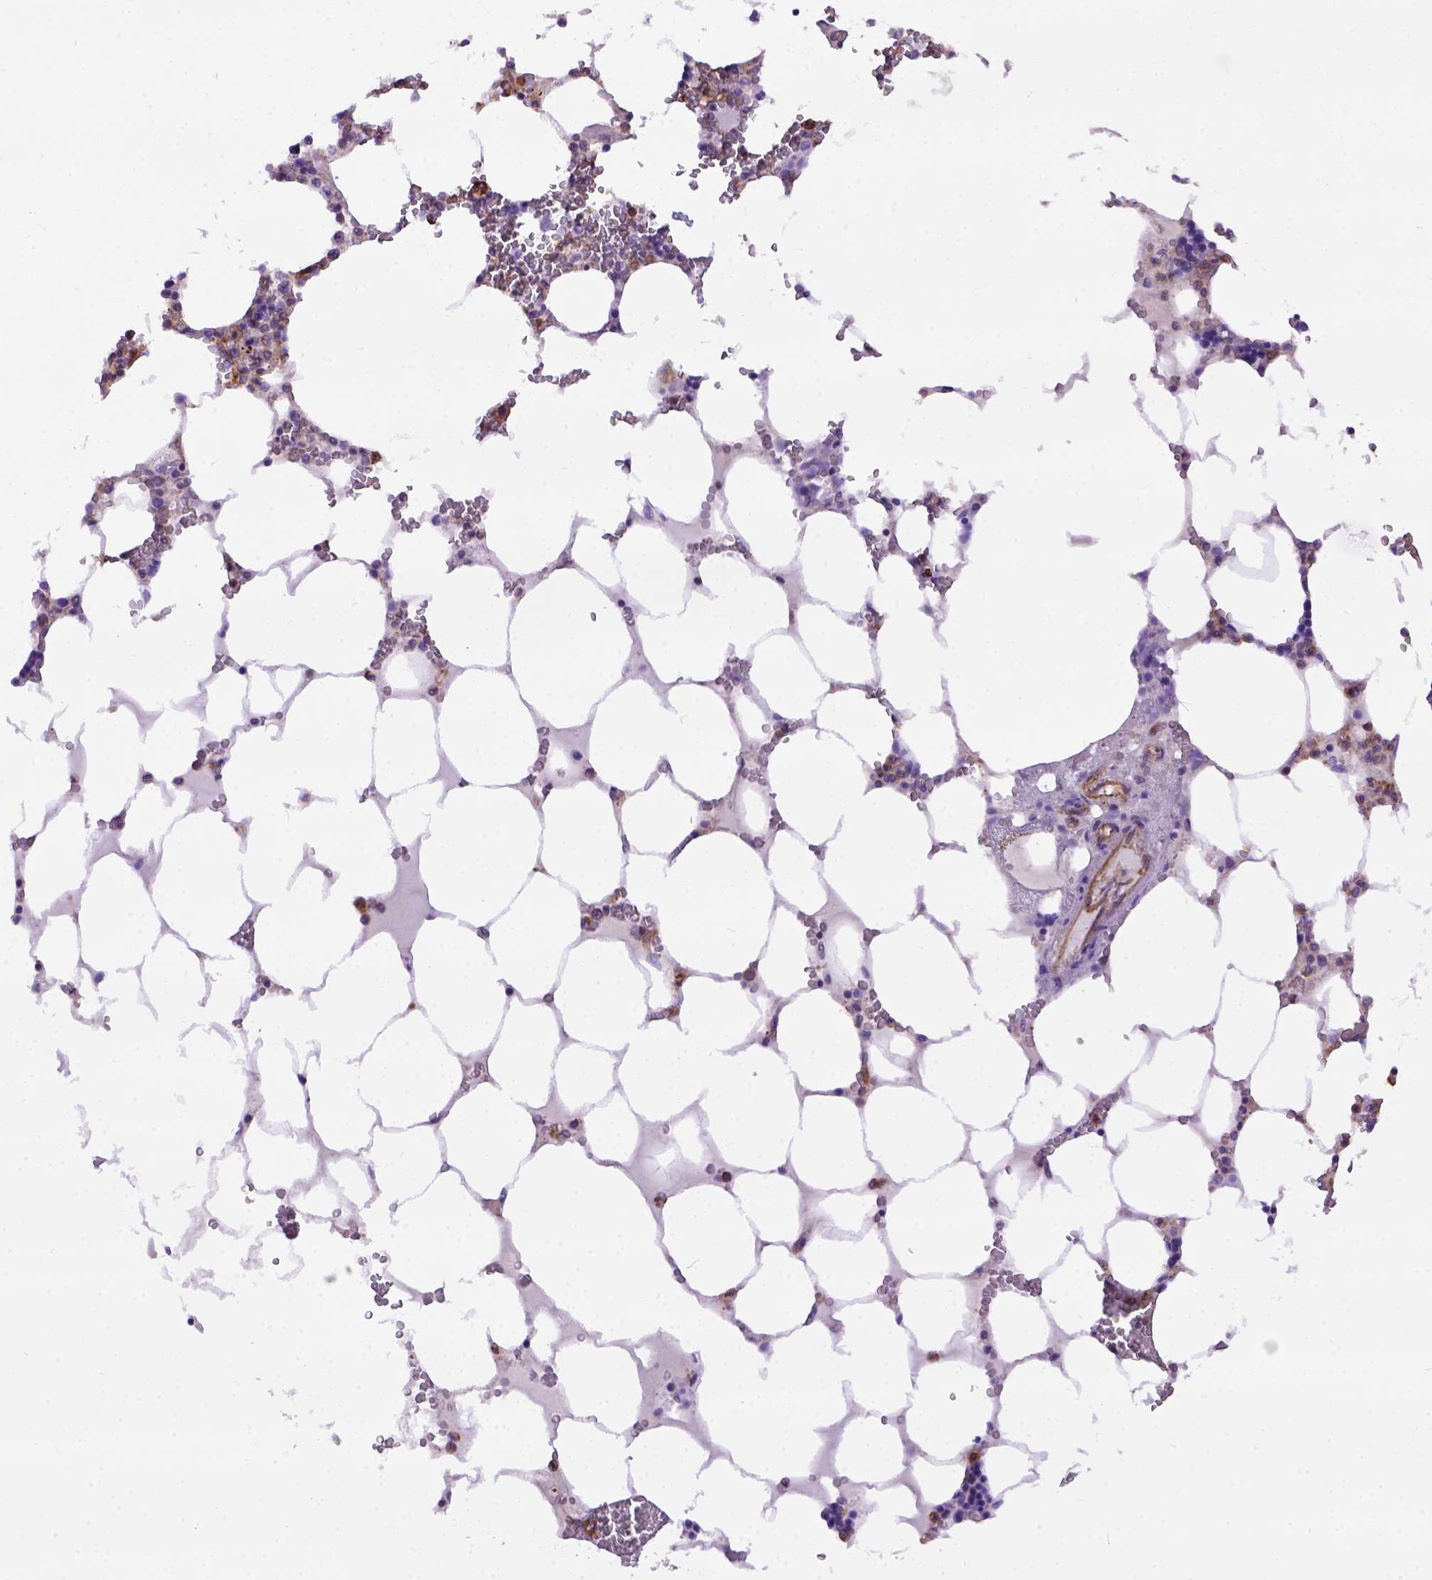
{"staining": {"intensity": "moderate", "quantity": "<25%", "location": "cytoplasmic/membranous"}, "tissue": "bone marrow", "cell_type": "Hematopoietic cells", "image_type": "normal", "snomed": [{"axis": "morphology", "description": "Normal tissue, NOS"}, {"axis": "topography", "description": "Bone marrow"}], "caption": "Immunohistochemical staining of normal bone marrow exhibits <25% levels of moderate cytoplasmic/membranous protein staining in about <25% of hematopoietic cells.", "gene": "MVP", "patient": {"sex": "male", "age": 64}}